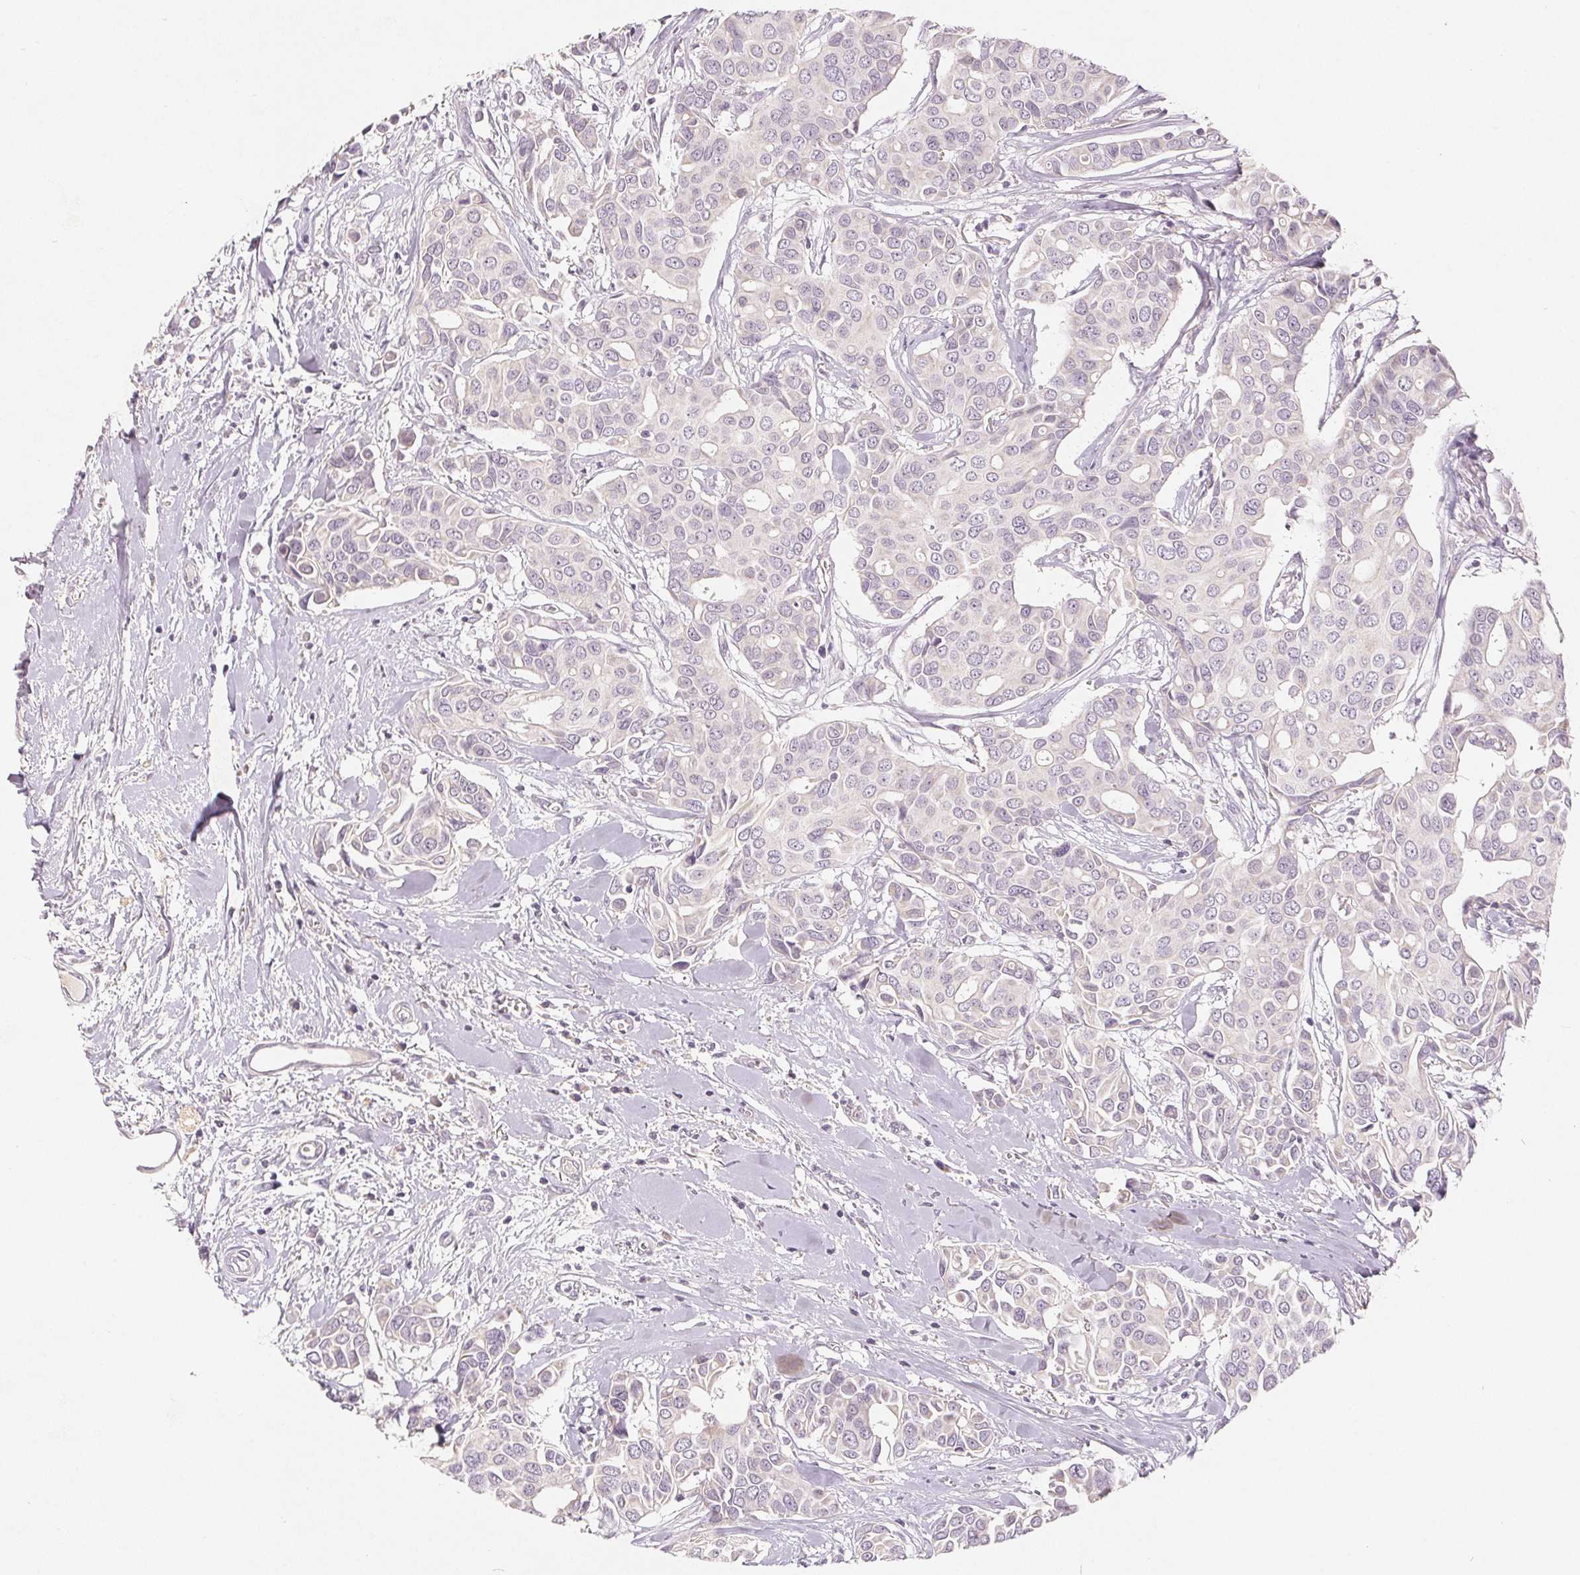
{"staining": {"intensity": "negative", "quantity": "none", "location": "none"}, "tissue": "breast cancer", "cell_type": "Tumor cells", "image_type": "cancer", "snomed": [{"axis": "morphology", "description": "Duct carcinoma"}, {"axis": "topography", "description": "Breast"}], "caption": "Immunohistochemical staining of human breast cancer (infiltrating ductal carcinoma) reveals no significant expression in tumor cells.", "gene": "GHITM", "patient": {"sex": "female", "age": 54}}